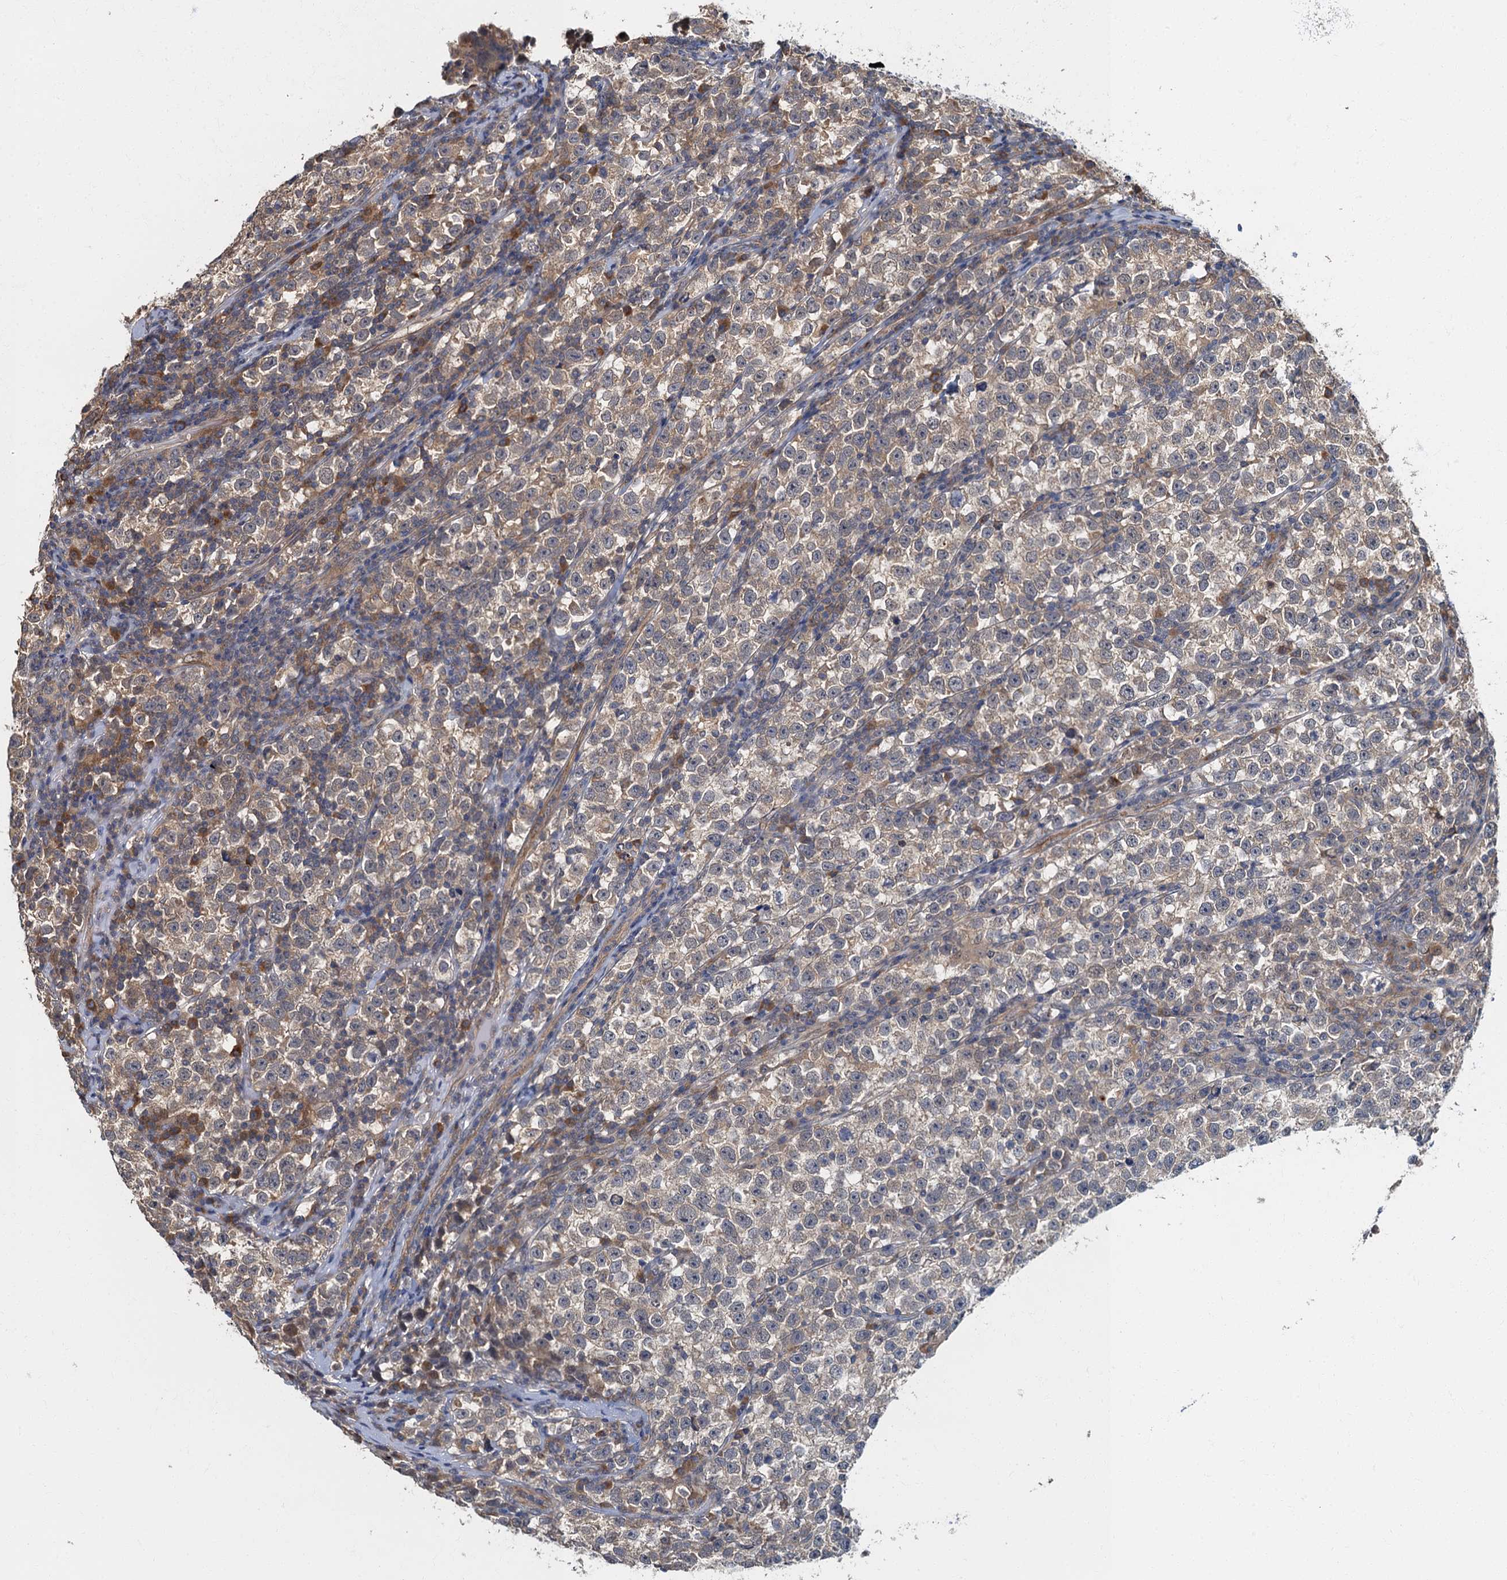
{"staining": {"intensity": "weak", "quantity": "25%-75%", "location": "cytoplasmic/membranous"}, "tissue": "testis cancer", "cell_type": "Tumor cells", "image_type": "cancer", "snomed": [{"axis": "morphology", "description": "Normal tissue, NOS"}, {"axis": "morphology", "description": "Seminoma, NOS"}, {"axis": "topography", "description": "Testis"}], "caption": "Testis cancer (seminoma) was stained to show a protein in brown. There is low levels of weak cytoplasmic/membranous positivity in about 25%-75% of tumor cells.", "gene": "TBCK", "patient": {"sex": "male", "age": 43}}